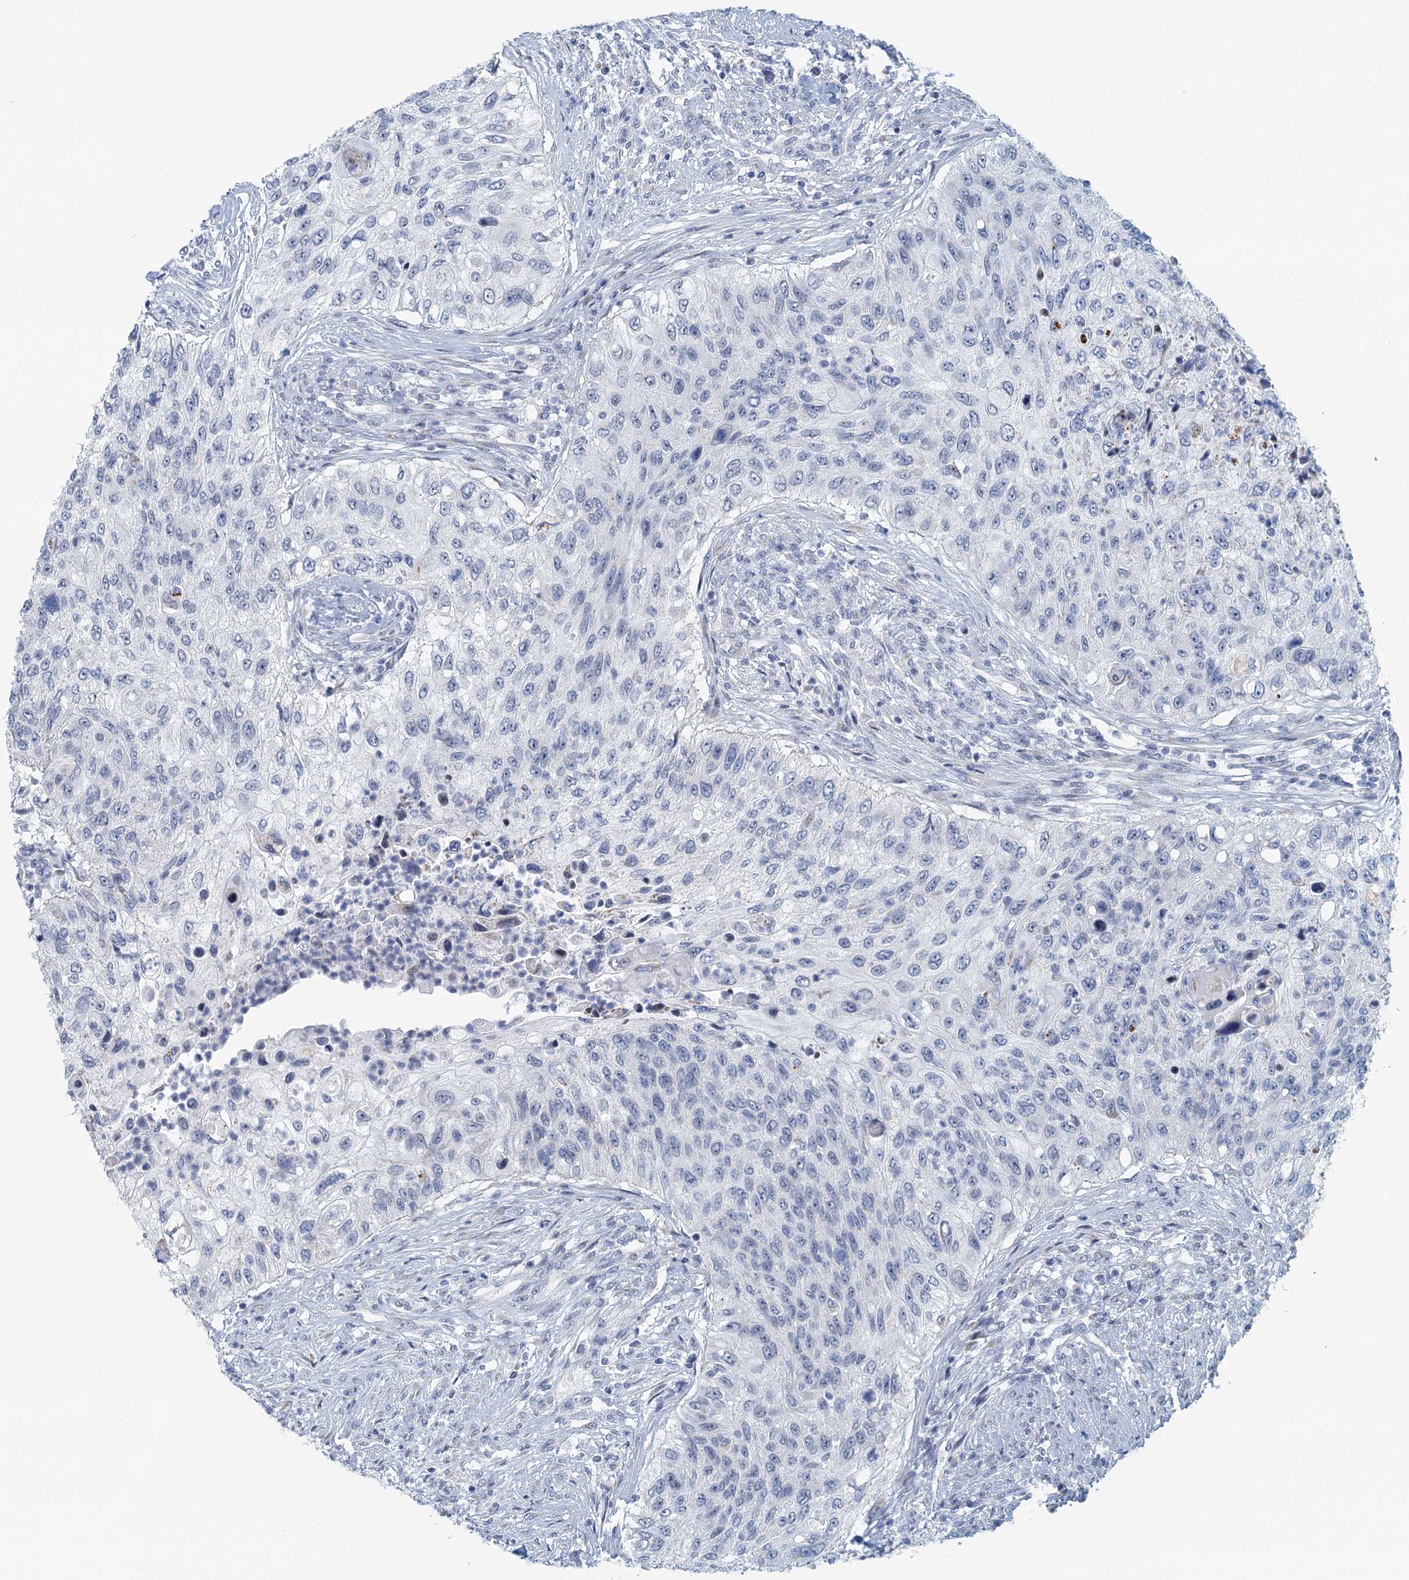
{"staining": {"intensity": "negative", "quantity": "none", "location": "none"}, "tissue": "urothelial cancer", "cell_type": "Tumor cells", "image_type": "cancer", "snomed": [{"axis": "morphology", "description": "Urothelial carcinoma, High grade"}, {"axis": "topography", "description": "Urinary bladder"}], "caption": "IHC histopathology image of urothelial cancer stained for a protein (brown), which exhibits no positivity in tumor cells.", "gene": "ZNF527", "patient": {"sex": "female", "age": 60}}